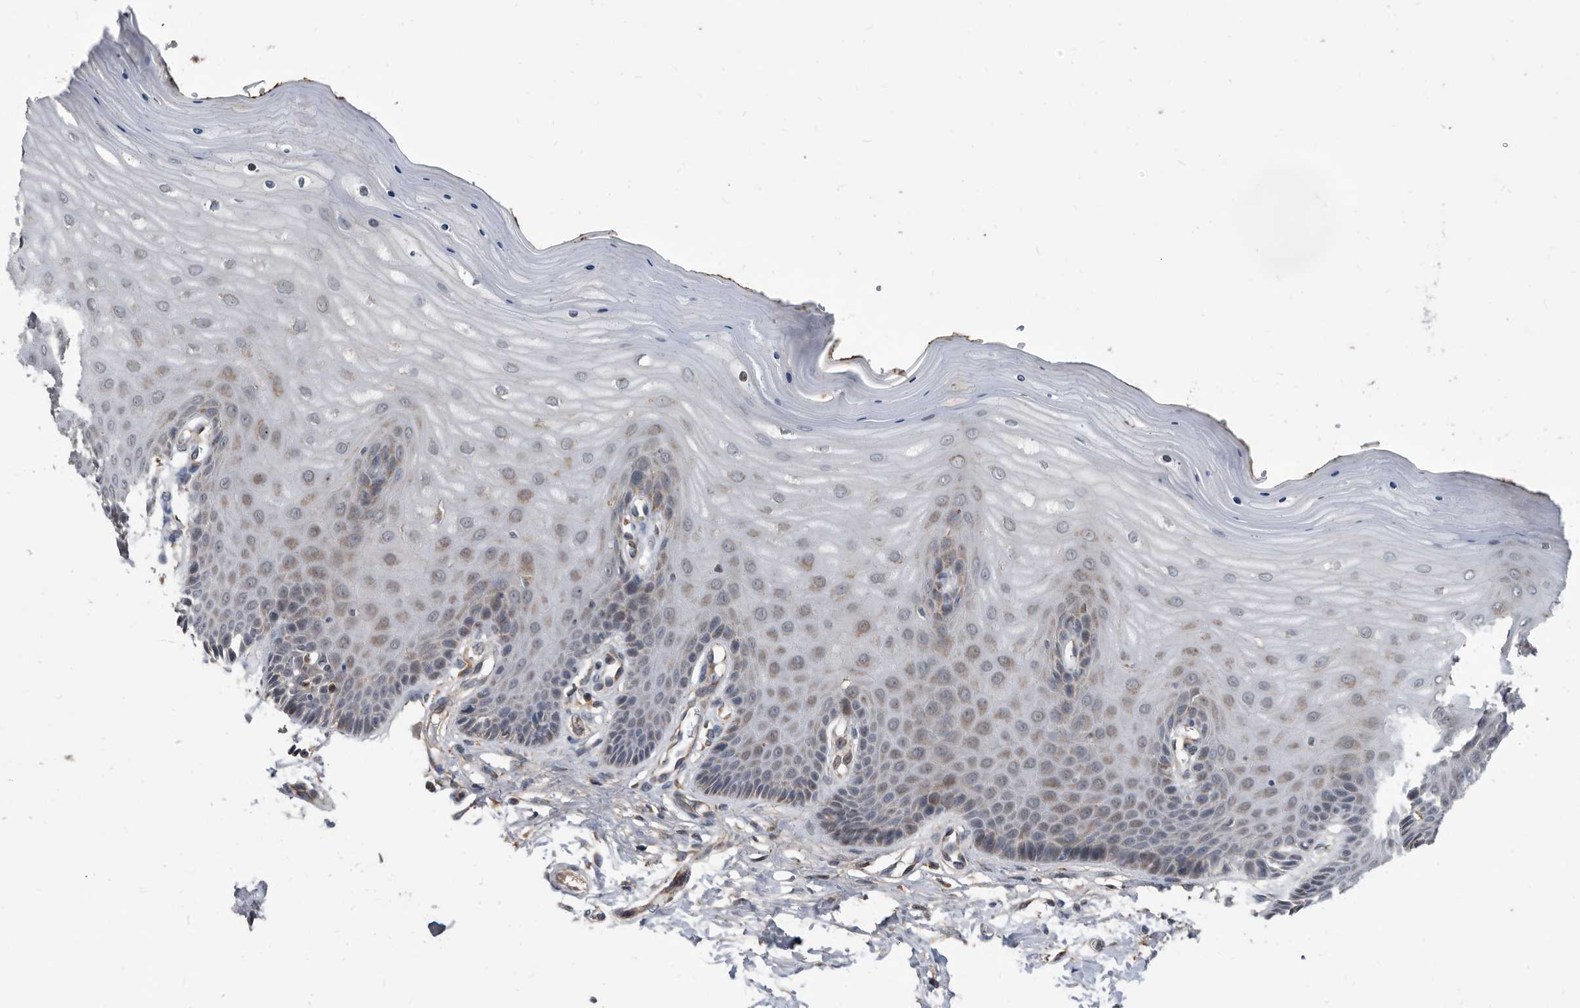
{"staining": {"intensity": "strong", "quantity": ">75%", "location": "cytoplasmic/membranous"}, "tissue": "cervix", "cell_type": "Glandular cells", "image_type": "normal", "snomed": [{"axis": "morphology", "description": "Normal tissue, NOS"}, {"axis": "topography", "description": "Cervix"}], "caption": "Immunohistochemistry (DAB) staining of normal human cervix reveals strong cytoplasmic/membranous protein expression in about >75% of glandular cells. Using DAB (brown) and hematoxylin (blue) stains, captured at high magnification using brightfield microscopy.", "gene": "PI15", "patient": {"sex": "female", "age": 55}}